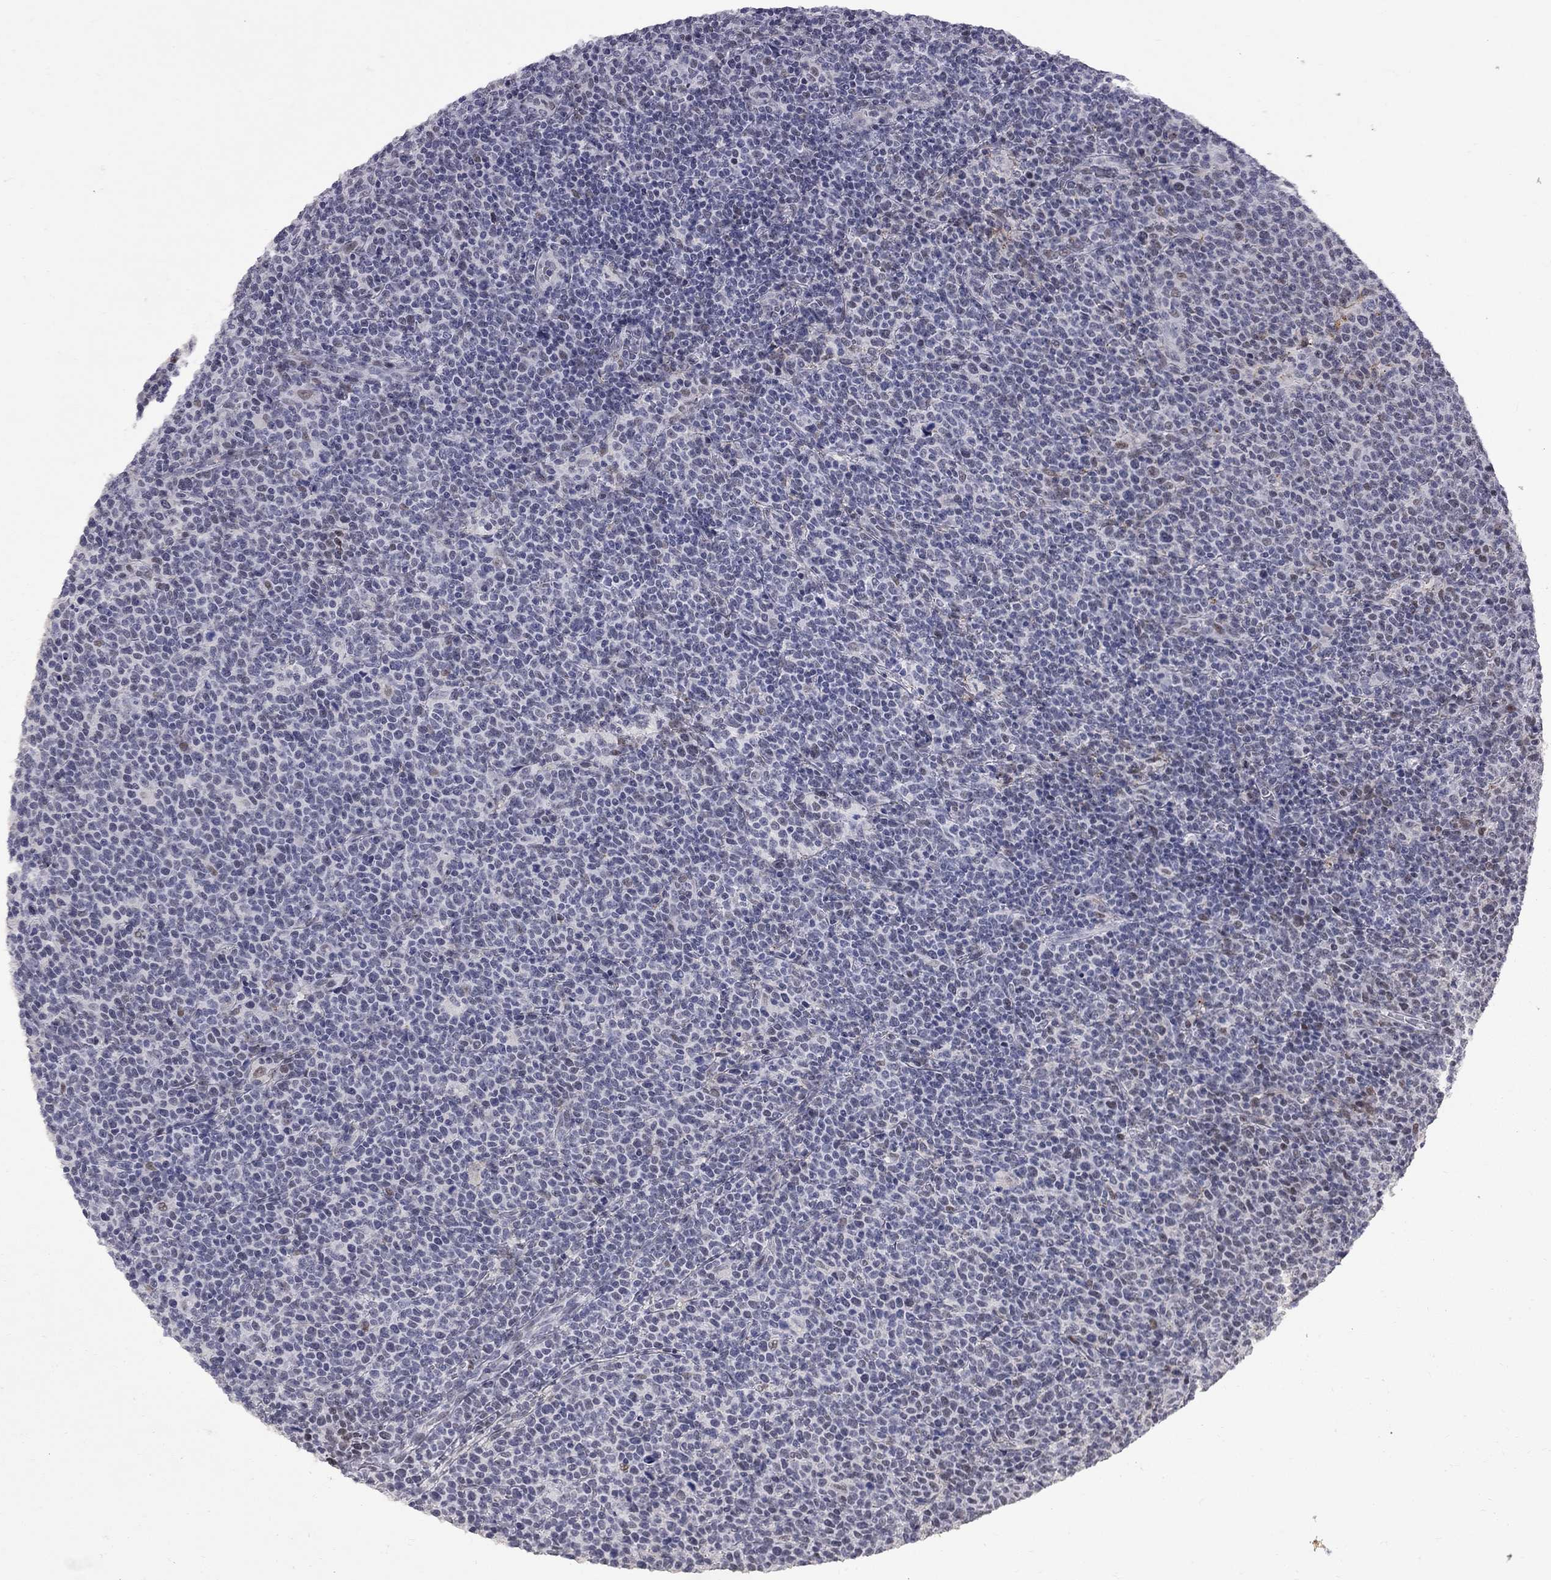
{"staining": {"intensity": "negative", "quantity": "none", "location": "none"}, "tissue": "lymphoma", "cell_type": "Tumor cells", "image_type": "cancer", "snomed": [{"axis": "morphology", "description": "Malignant lymphoma, non-Hodgkin's type, High grade"}, {"axis": "topography", "description": "Lymph node"}], "caption": "This is an immunohistochemistry (IHC) micrograph of human lymphoma. There is no expression in tumor cells.", "gene": "ZNF154", "patient": {"sex": "male", "age": 61}}